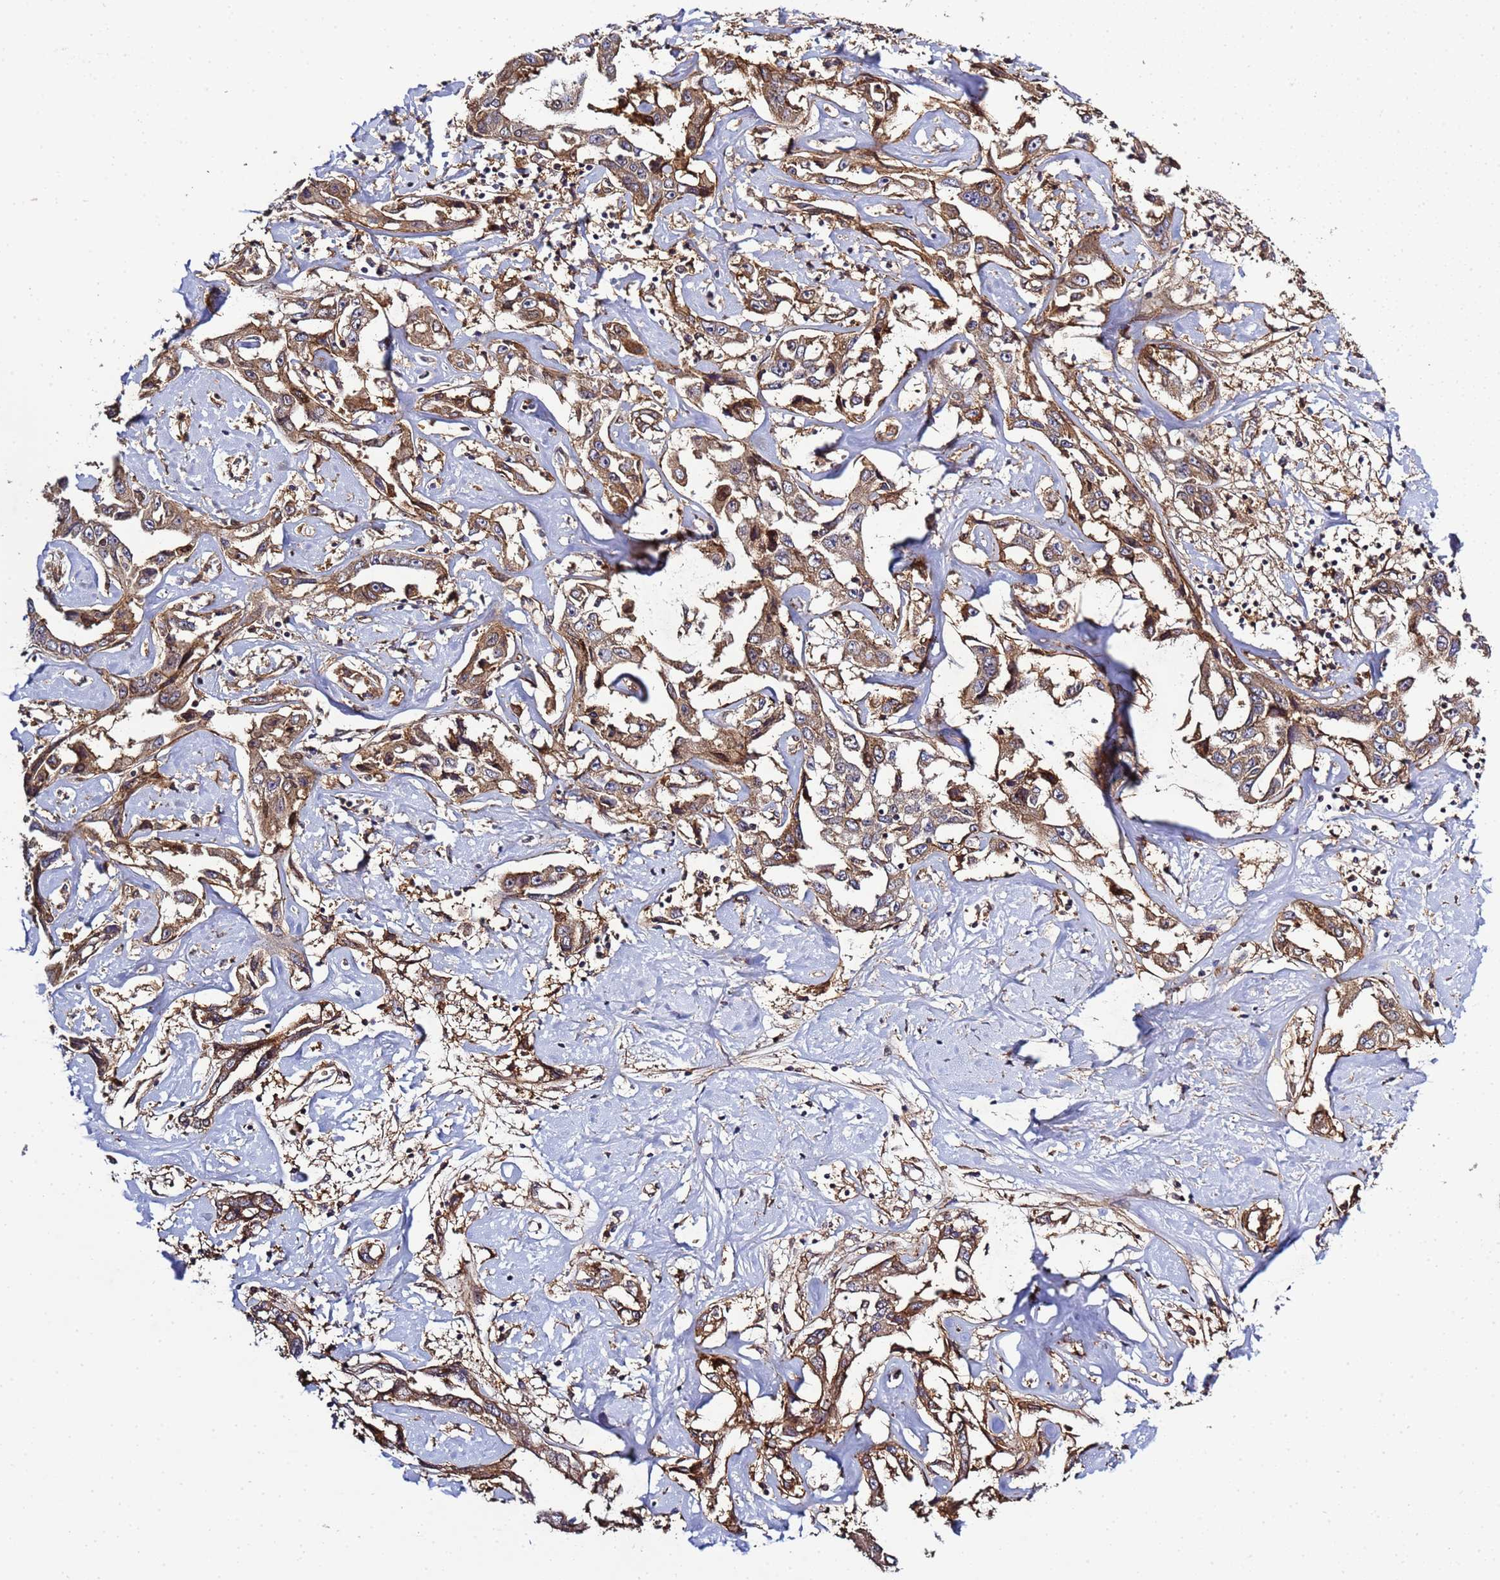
{"staining": {"intensity": "moderate", "quantity": ">75%", "location": "cytoplasmic/membranous"}, "tissue": "liver cancer", "cell_type": "Tumor cells", "image_type": "cancer", "snomed": [{"axis": "morphology", "description": "Cholangiocarcinoma"}, {"axis": "topography", "description": "Liver"}], "caption": "This micrograph exhibits liver cancer stained with IHC to label a protein in brown. The cytoplasmic/membranous of tumor cells show moderate positivity for the protein. Nuclei are counter-stained blue.", "gene": "C8orf34", "patient": {"sex": "male", "age": 59}}